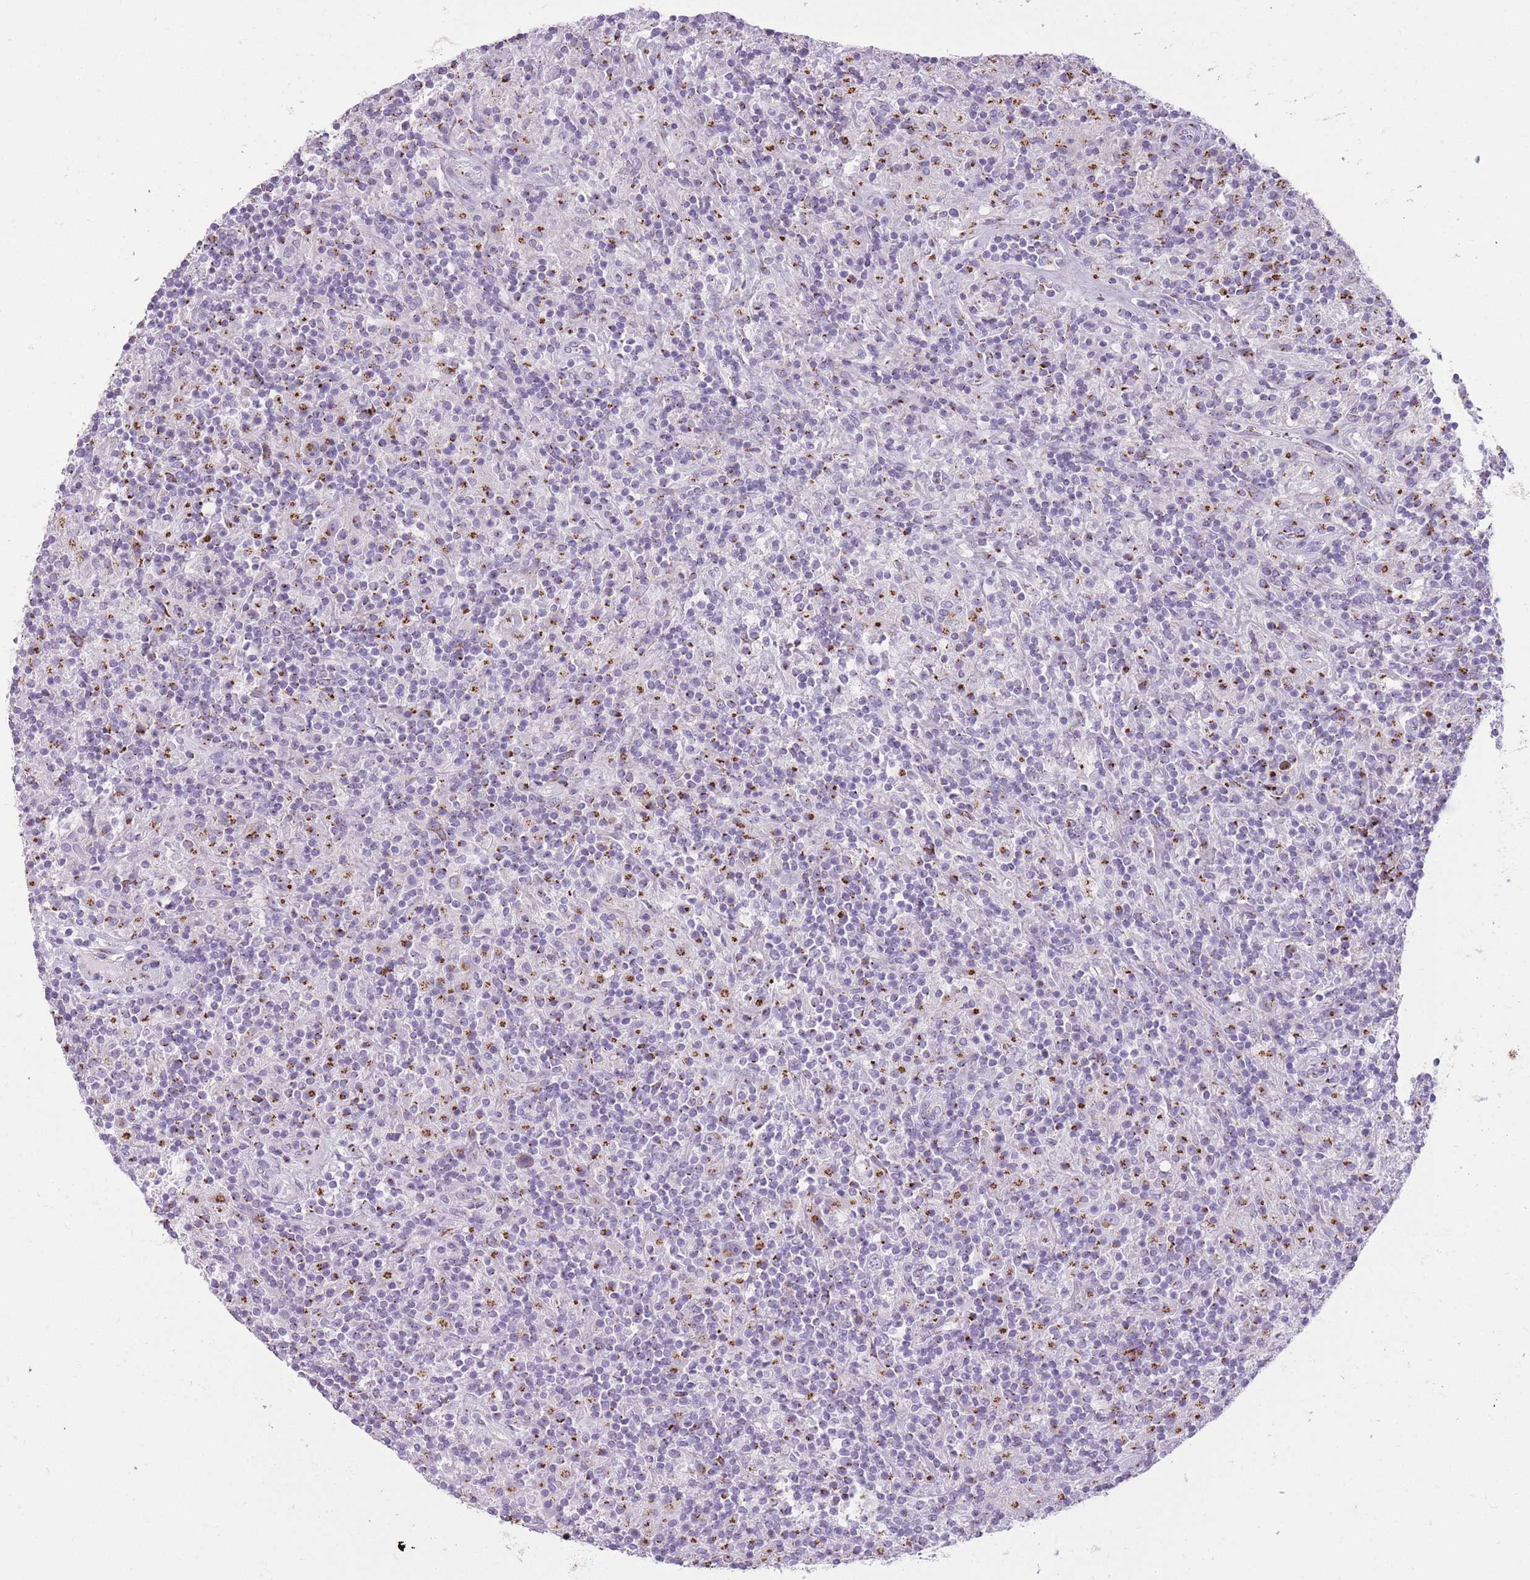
{"staining": {"intensity": "weak", "quantity": ">75%", "location": "cytoplasmic/membranous"}, "tissue": "lymphoma", "cell_type": "Tumor cells", "image_type": "cancer", "snomed": [{"axis": "morphology", "description": "Hodgkin's disease, NOS"}, {"axis": "topography", "description": "Lymph node"}], "caption": "Immunohistochemical staining of Hodgkin's disease shows low levels of weak cytoplasmic/membranous positivity in about >75% of tumor cells. (DAB (3,3'-diaminobenzidine) IHC with brightfield microscopy, high magnification).", "gene": "B4GALT2", "patient": {"sex": "male", "age": 70}}